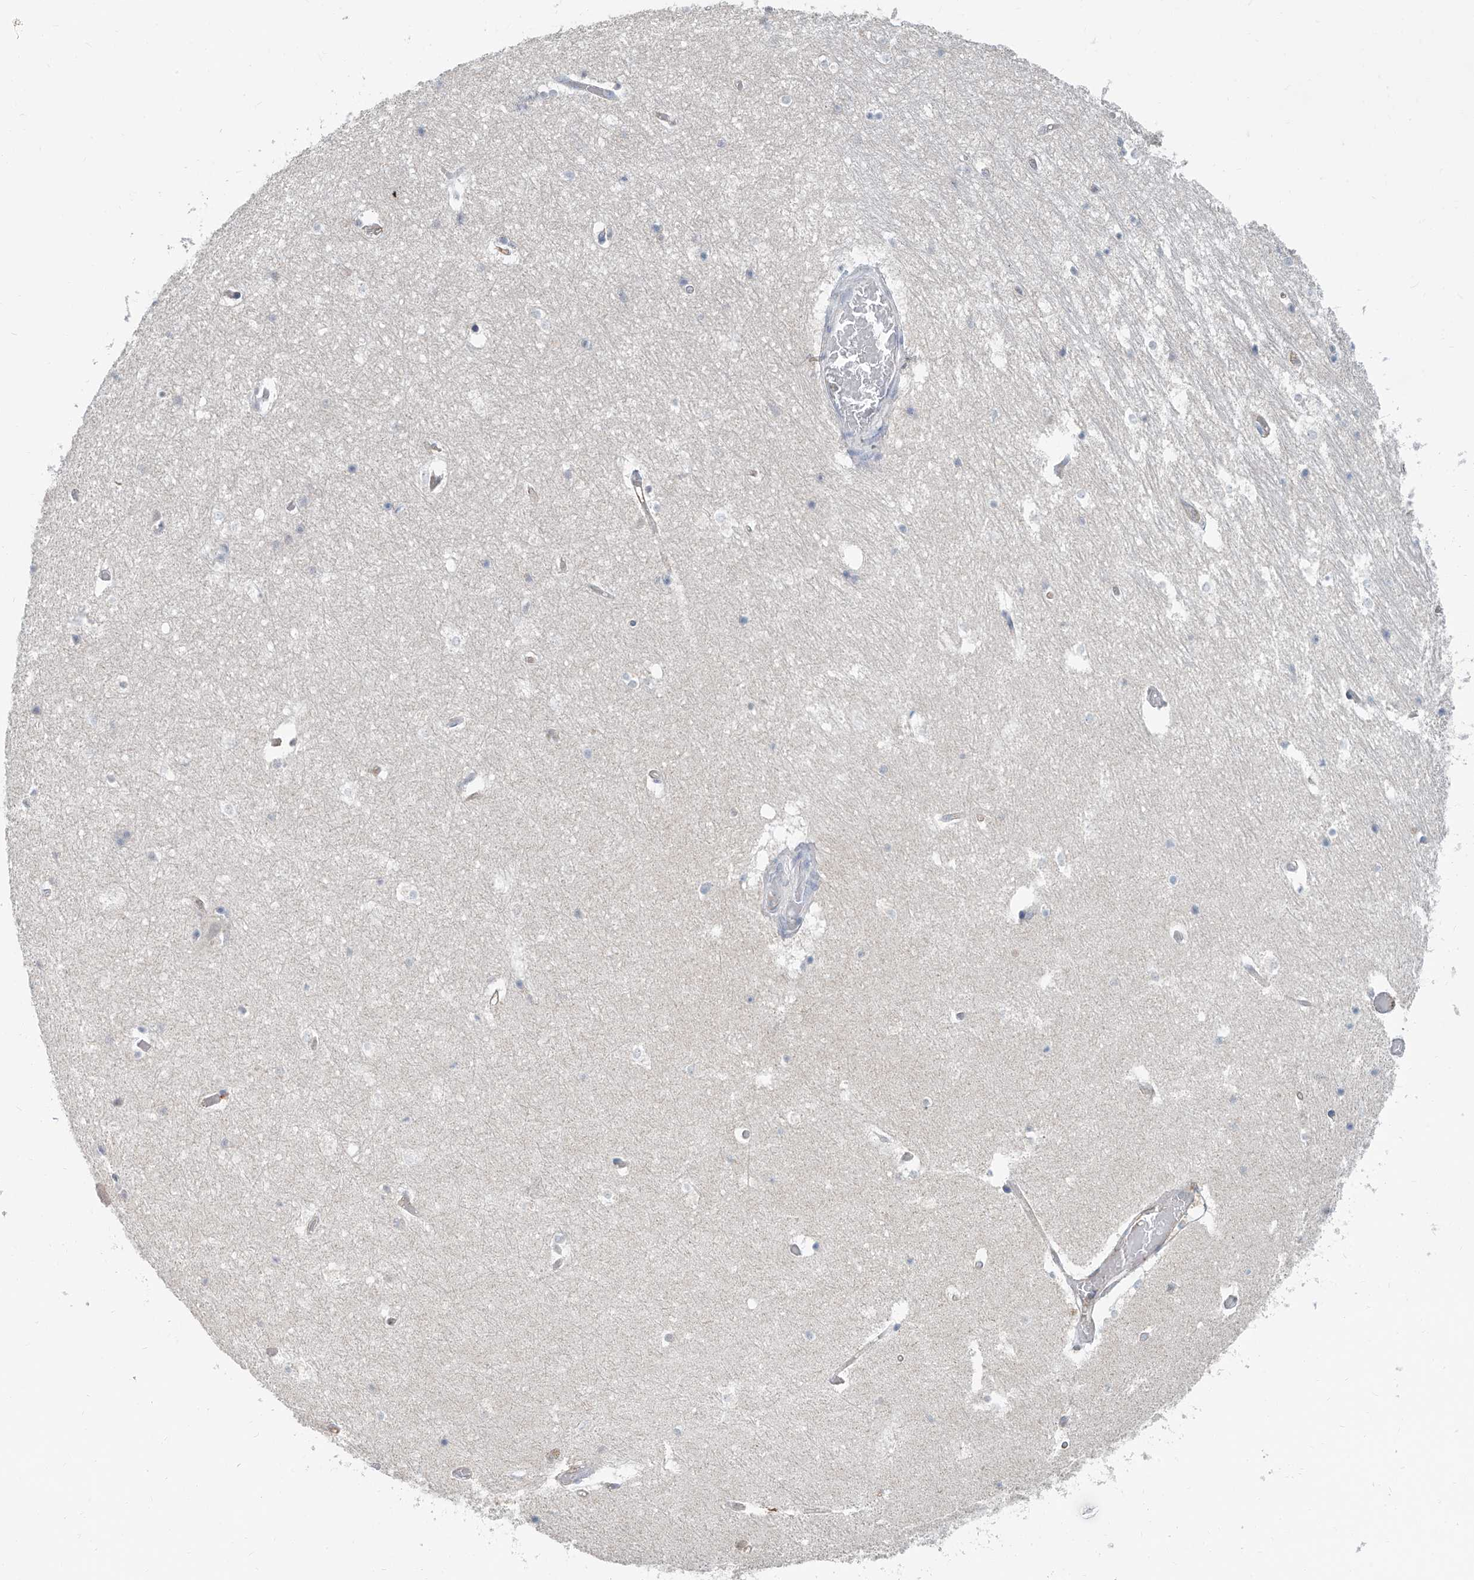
{"staining": {"intensity": "negative", "quantity": "none", "location": "none"}, "tissue": "hippocampus", "cell_type": "Glial cells", "image_type": "normal", "snomed": [{"axis": "morphology", "description": "Normal tissue, NOS"}, {"axis": "topography", "description": "Hippocampus"}], "caption": "There is no significant positivity in glial cells of hippocampus. (DAB IHC visualized using brightfield microscopy, high magnification).", "gene": "KCNK10", "patient": {"sex": "female", "age": 52}}